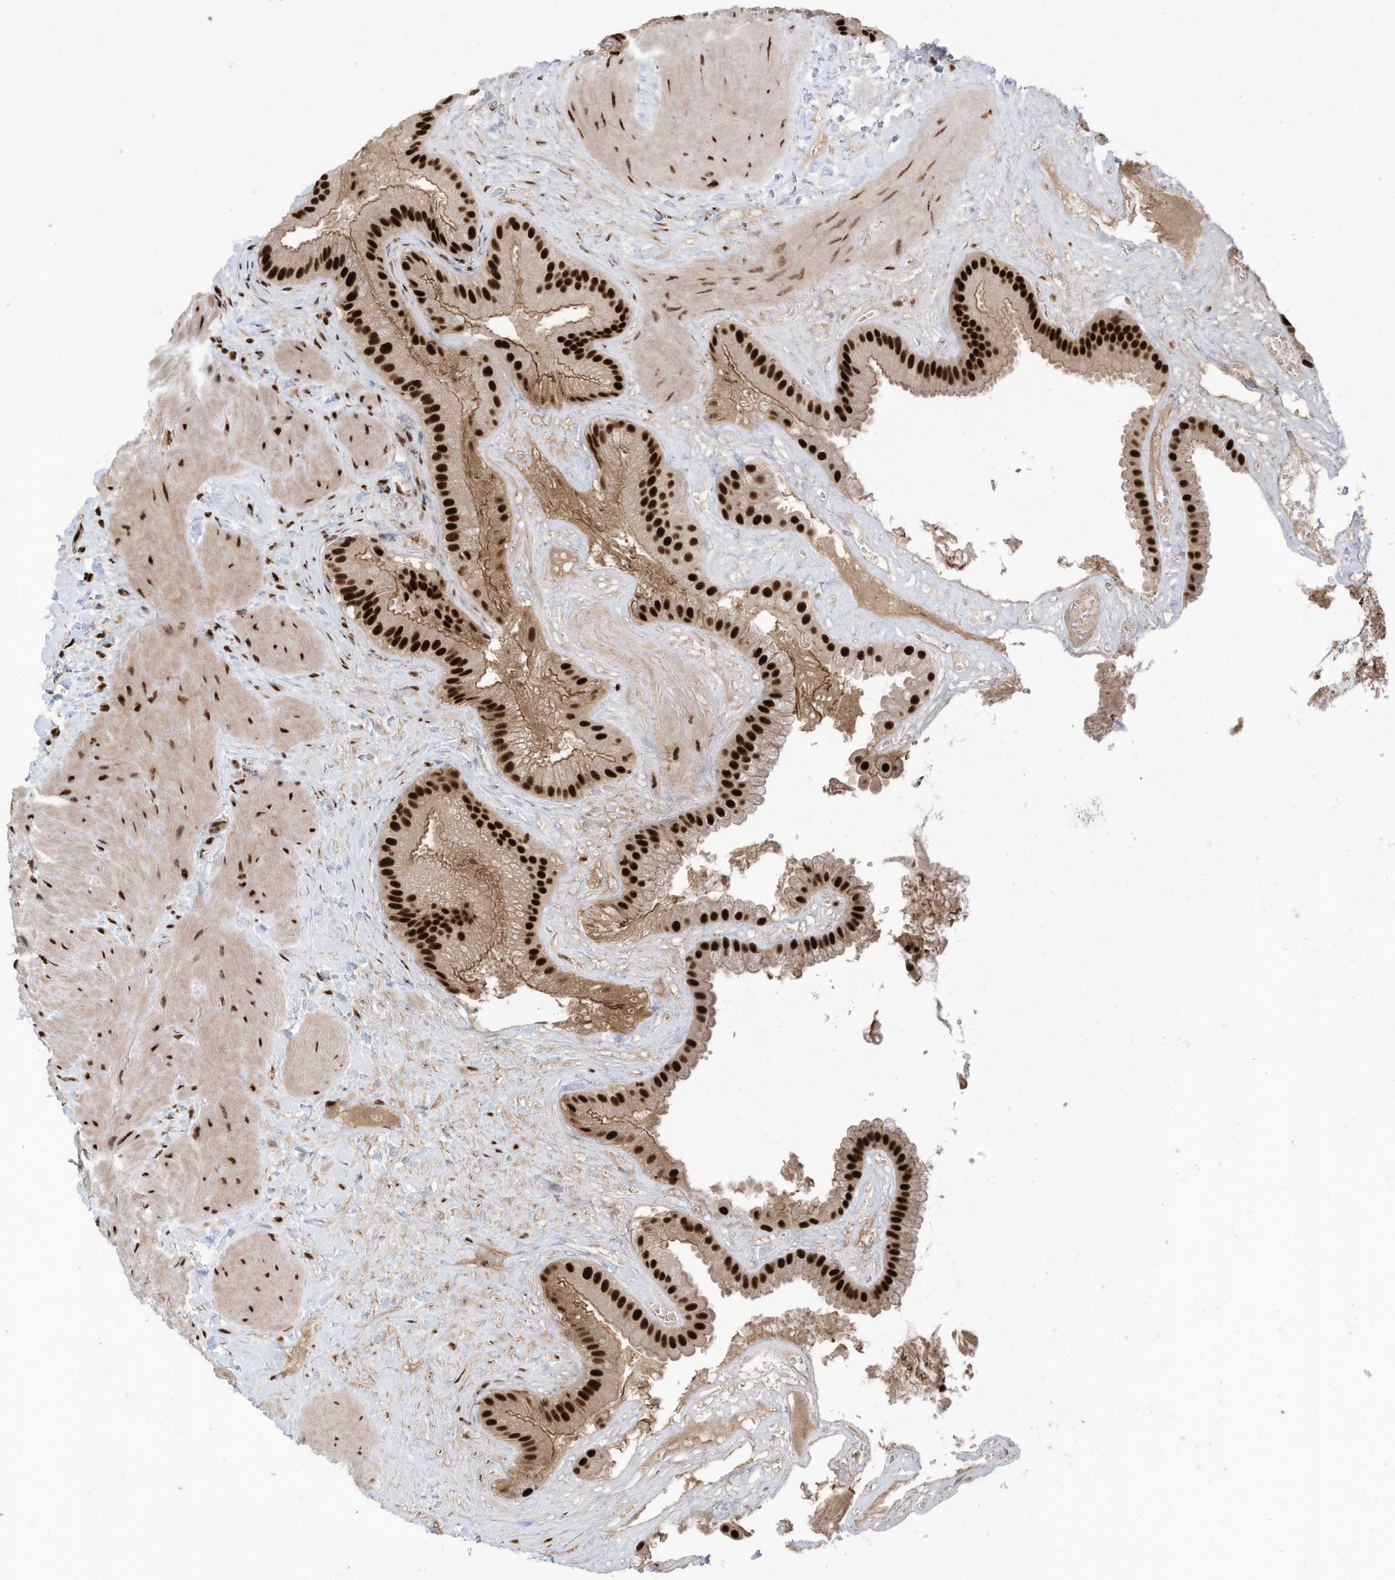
{"staining": {"intensity": "strong", "quantity": ">75%", "location": "nuclear"}, "tissue": "gallbladder", "cell_type": "Glandular cells", "image_type": "normal", "snomed": [{"axis": "morphology", "description": "Normal tissue, NOS"}, {"axis": "topography", "description": "Gallbladder"}], "caption": "Gallbladder stained with a brown dye exhibits strong nuclear positive positivity in approximately >75% of glandular cells.", "gene": "SF3A3", "patient": {"sex": "male", "age": 55}}